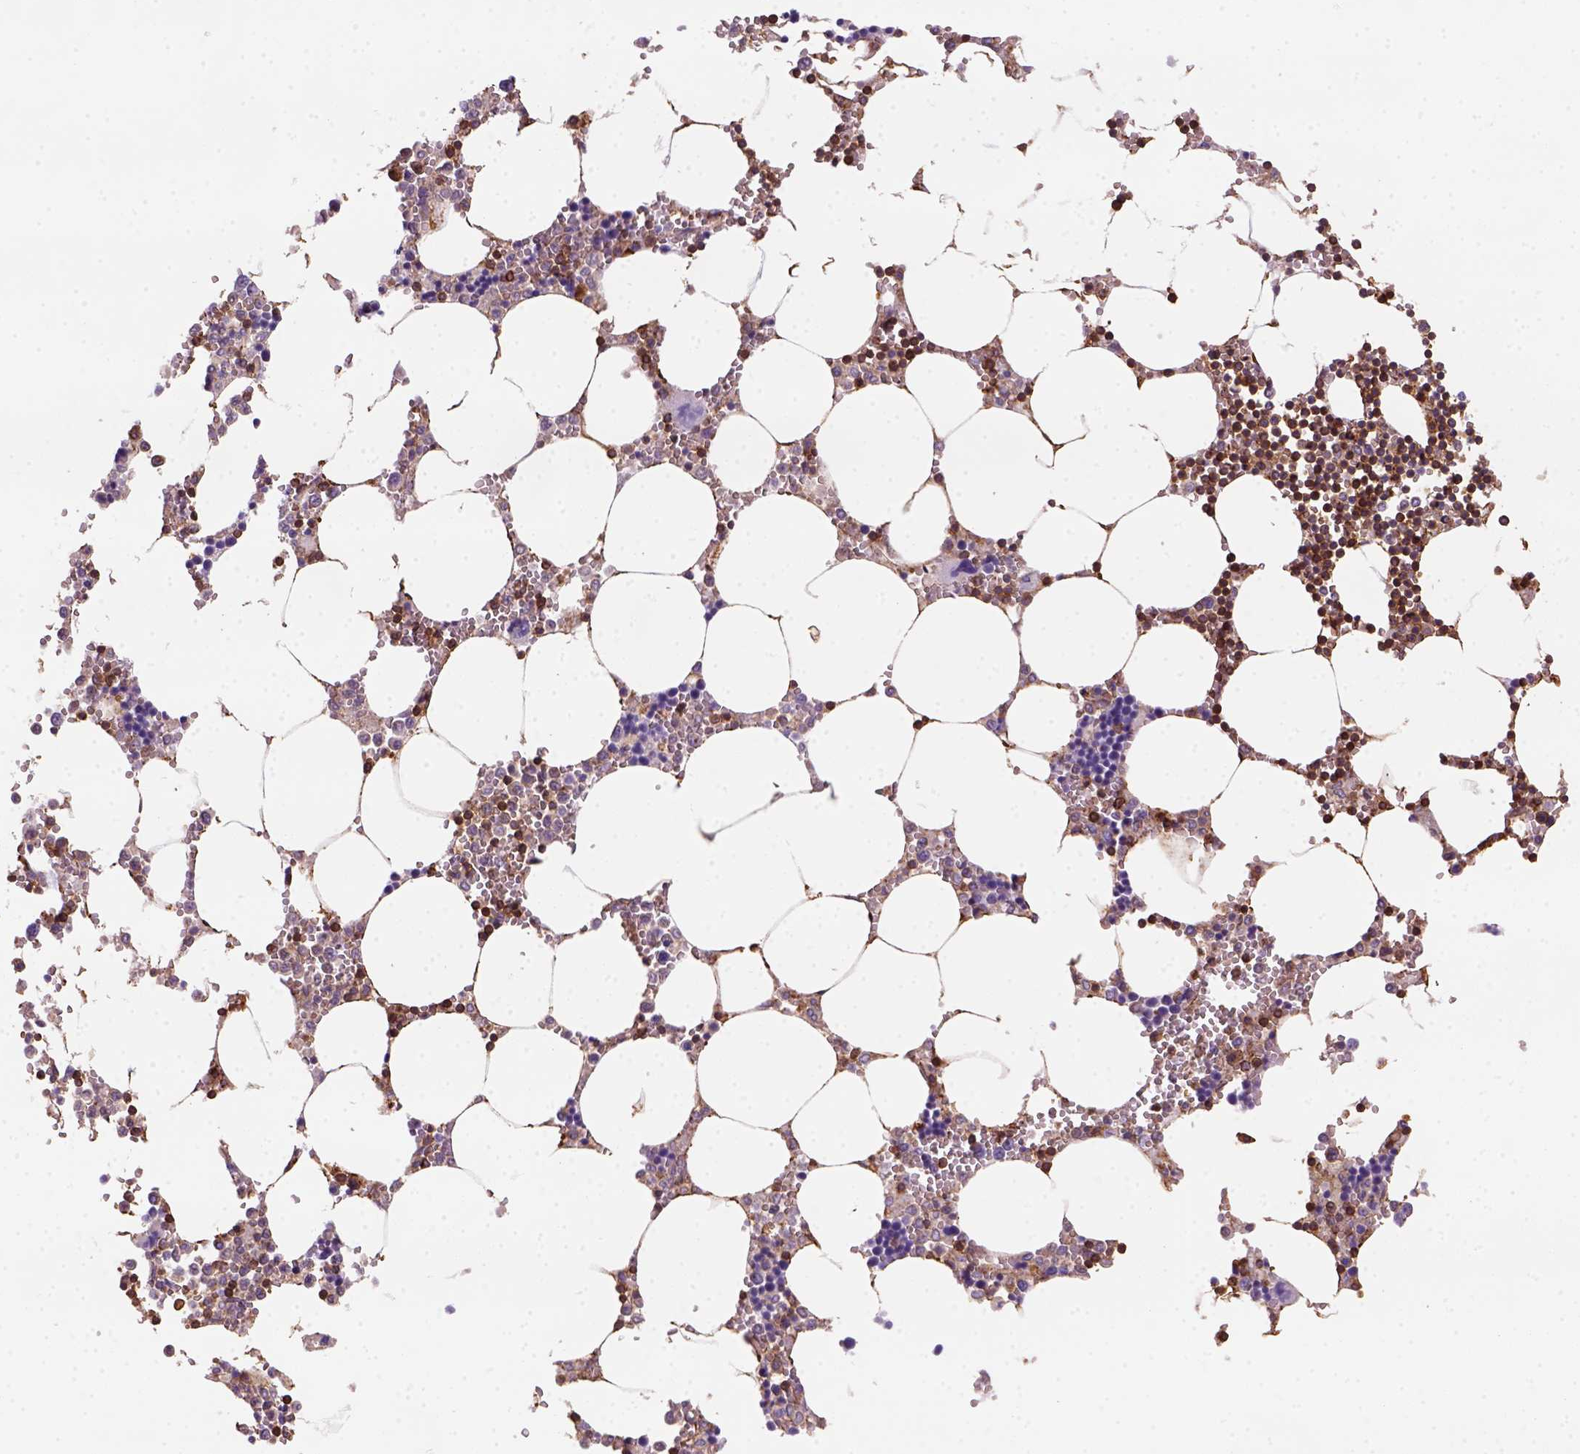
{"staining": {"intensity": "strong", "quantity": "<25%", "location": "cytoplasmic/membranous"}, "tissue": "bone marrow", "cell_type": "Hematopoietic cells", "image_type": "normal", "snomed": [{"axis": "morphology", "description": "Normal tissue, NOS"}, {"axis": "topography", "description": "Bone marrow"}], "caption": "There is medium levels of strong cytoplasmic/membranous expression in hematopoietic cells of unremarkable bone marrow, as demonstrated by immunohistochemical staining (brown color).", "gene": "GPRC5D", "patient": {"sex": "male", "age": 54}}